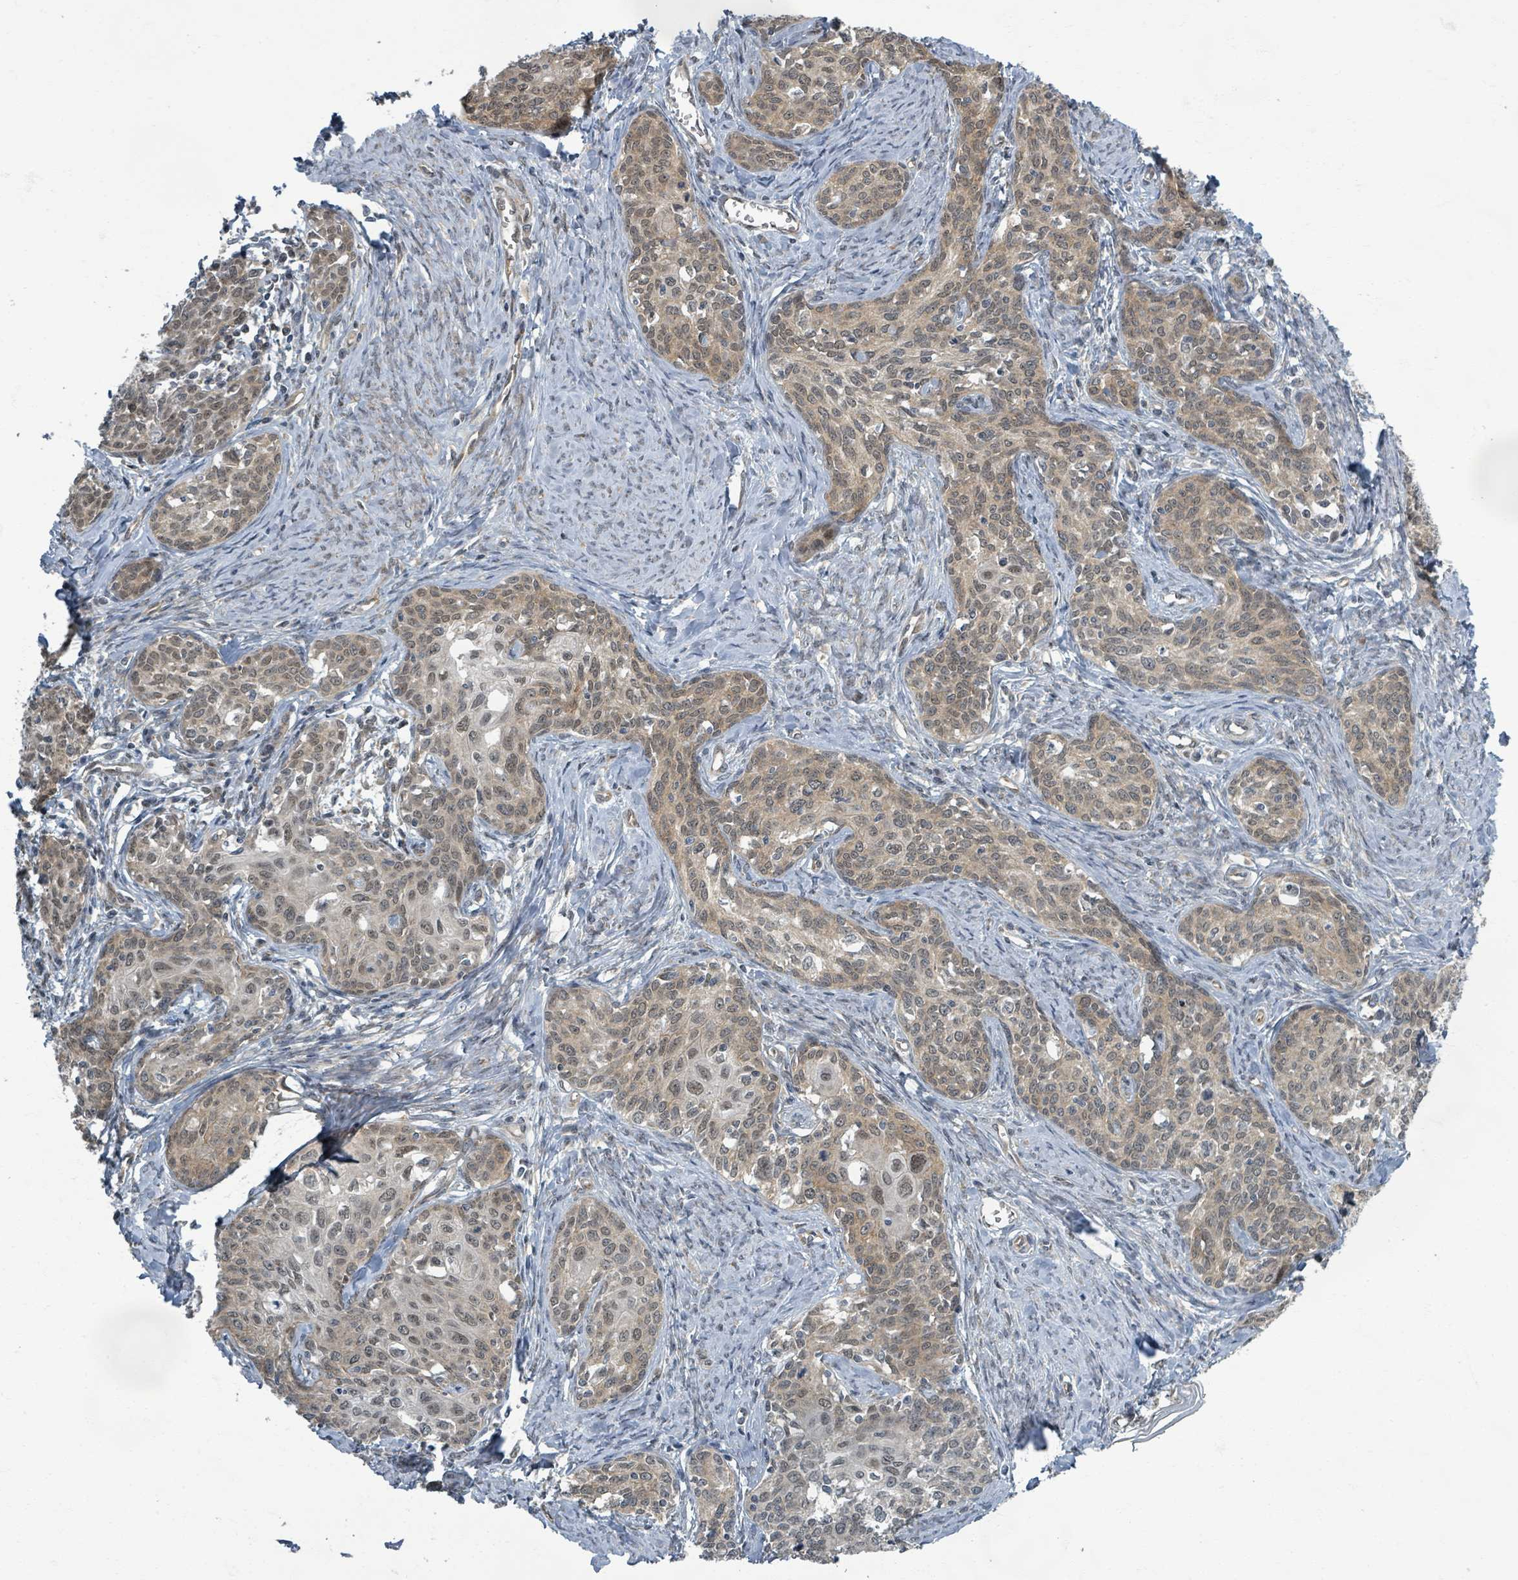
{"staining": {"intensity": "weak", "quantity": ">75%", "location": "cytoplasmic/membranous,nuclear"}, "tissue": "cervical cancer", "cell_type": "Tumor cells", "image_type": "cancer", "snomed": [{"axis": "morphology", "description": "Squamous cell carcinoma, NOS"}, {"axis": "morphology", "description": "Adenocarcinoma, NOS"}, {"axis": "topography", "description": "Cervix"}], "caption": "Weak cytoplasmic/membranous and nuclear protein staining is present in approximately >75% of tumor cells in cervical cancer. The protein is stained brown, and the nuclei are stained in blue (DAB IHC with brightfield microscopy, high magnification).", "gene": "INTS15", "patient": {"sex": "female", "age": 52}}